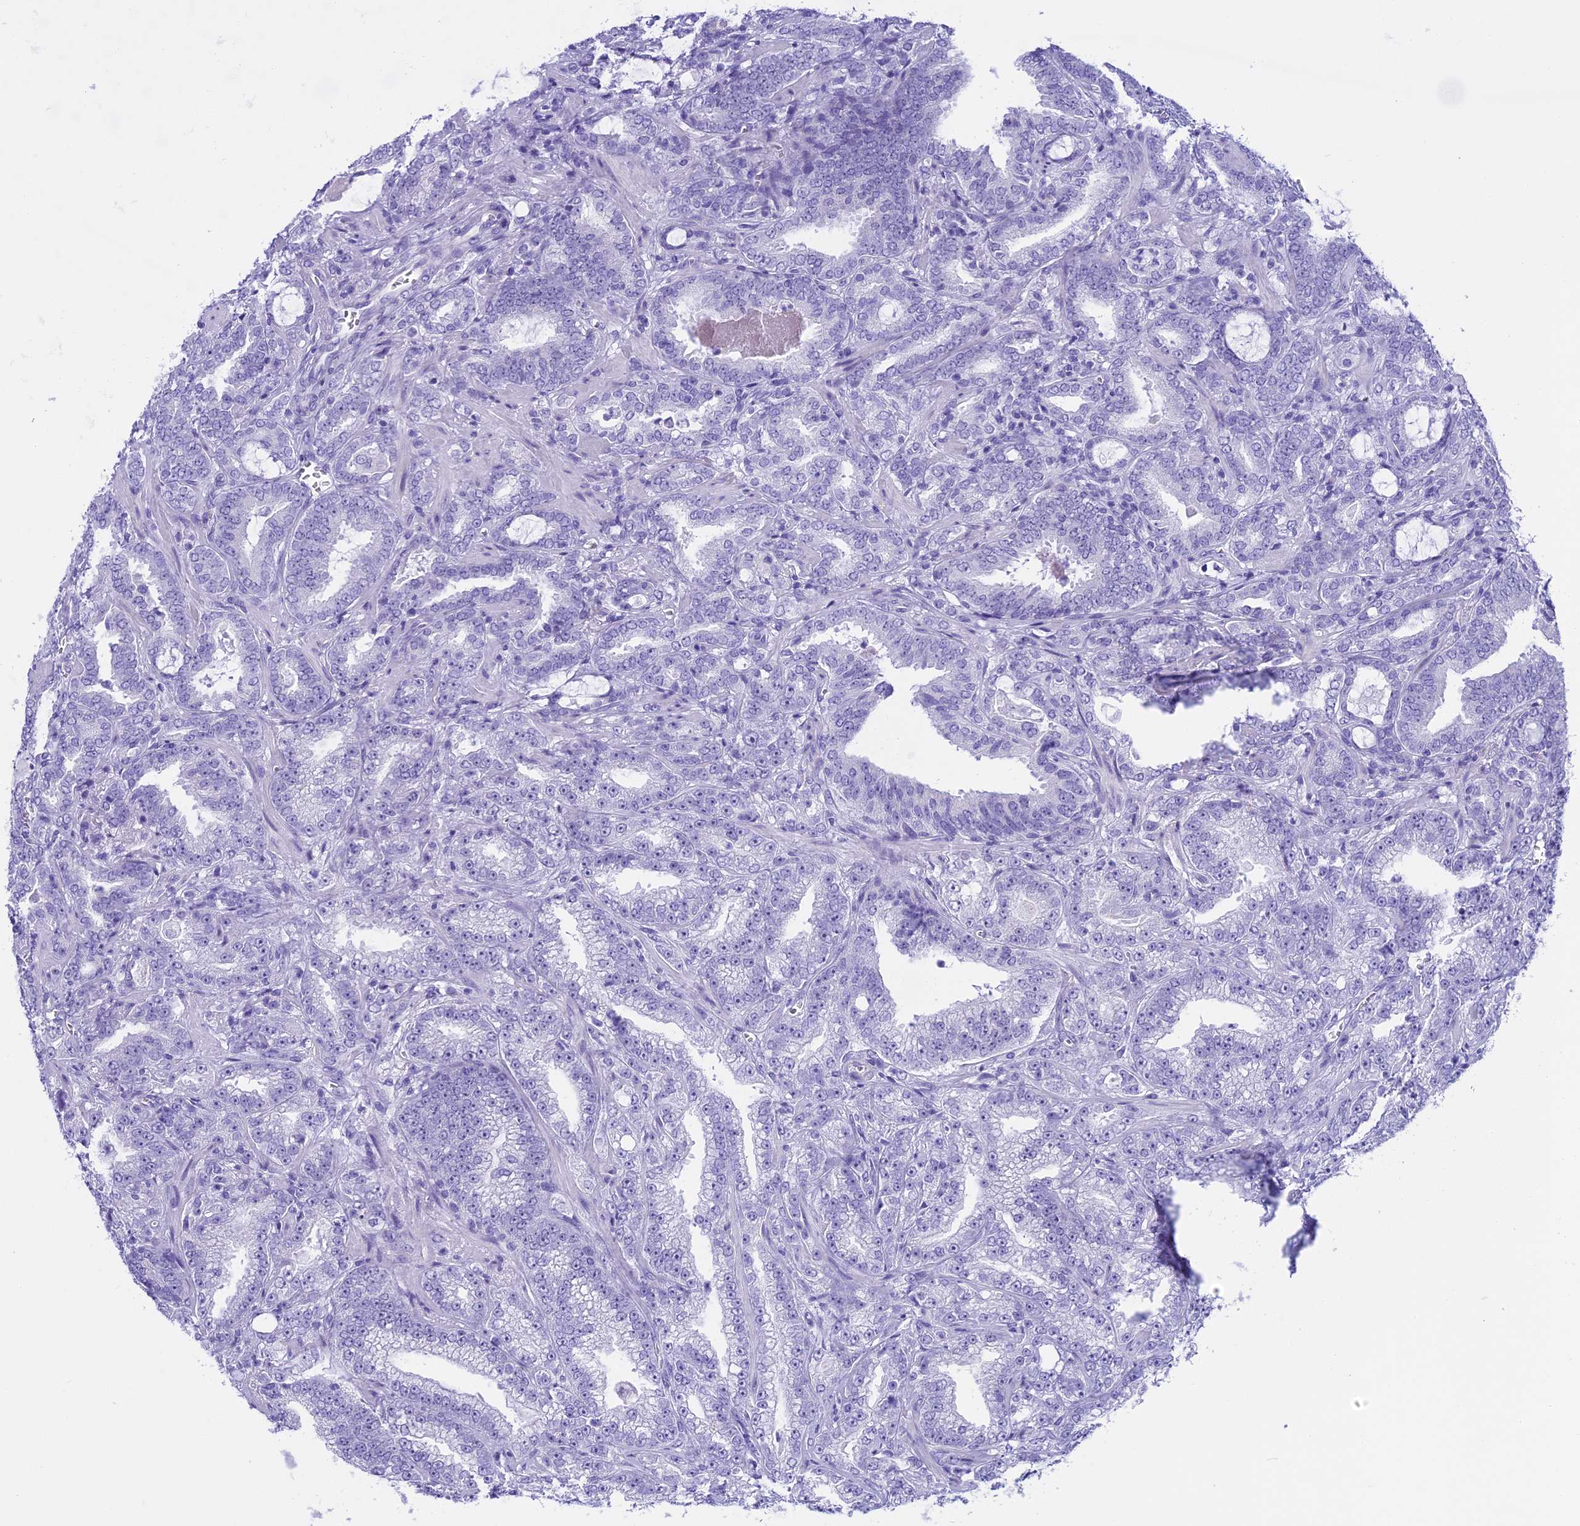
{"staining": {"intensity": "negative", "quantity": "none", "location": "none"}, "tissue": "prostate cancer", "cell_type": "Tumor cells", "image_type": "cancer", "snomed": [{"axis": "morphology", "description": "Adenocarcinoma, High grade"}, {"axis": "topography", "description": "Prostate and seminal vesicle, NOS"}], "caption": "A micrograph of prostate cancer stained for a protein demonstrates no brown staining in tumor cells.", "gene": "KCTD14", "patient": {"sex": "male", "age": 67}}